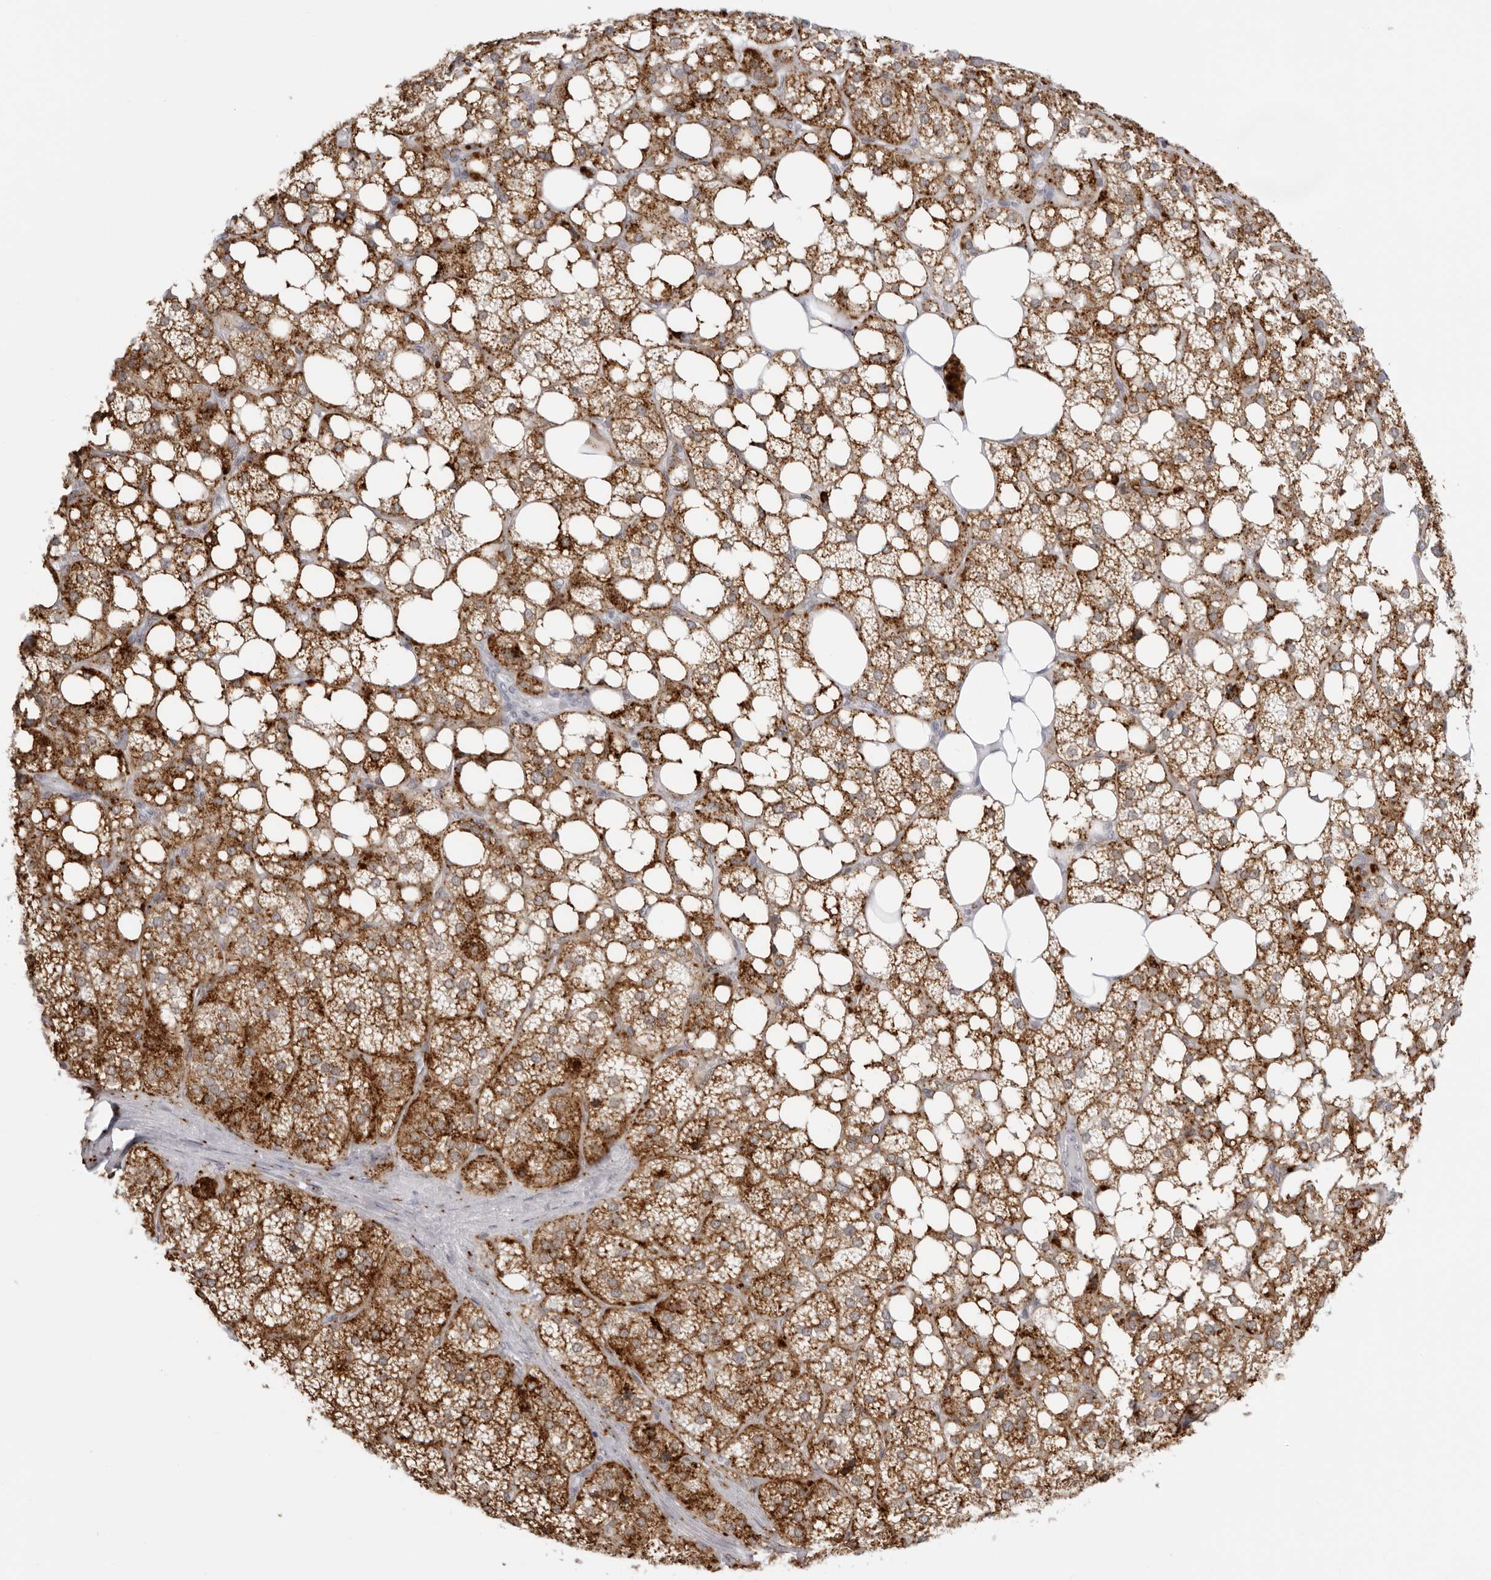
{"staining": {"intensity": "strong", "quantity": "25%-75%", "location": "cytoplasmic/membranous"}, "tissue": "adrenal gland", "cell_type": "Glandular cells", "image_type": "normal", "snomed": [{"axis": "morphology", "description": "Normal tissue, NOS"}, {"axis": "topography", "description": "Adrenal gland"}], "caption": "This histopathology image demonstrates normal adrenal gland stained with immunohistochemistry to label a protein in brown. The cytoplasmic/membranous of glandular cells show strong positivity for the protein. Nuclei are counter-stained blue.", "gene": "IL25", "patient": {"sex": "female", "age": 59}}